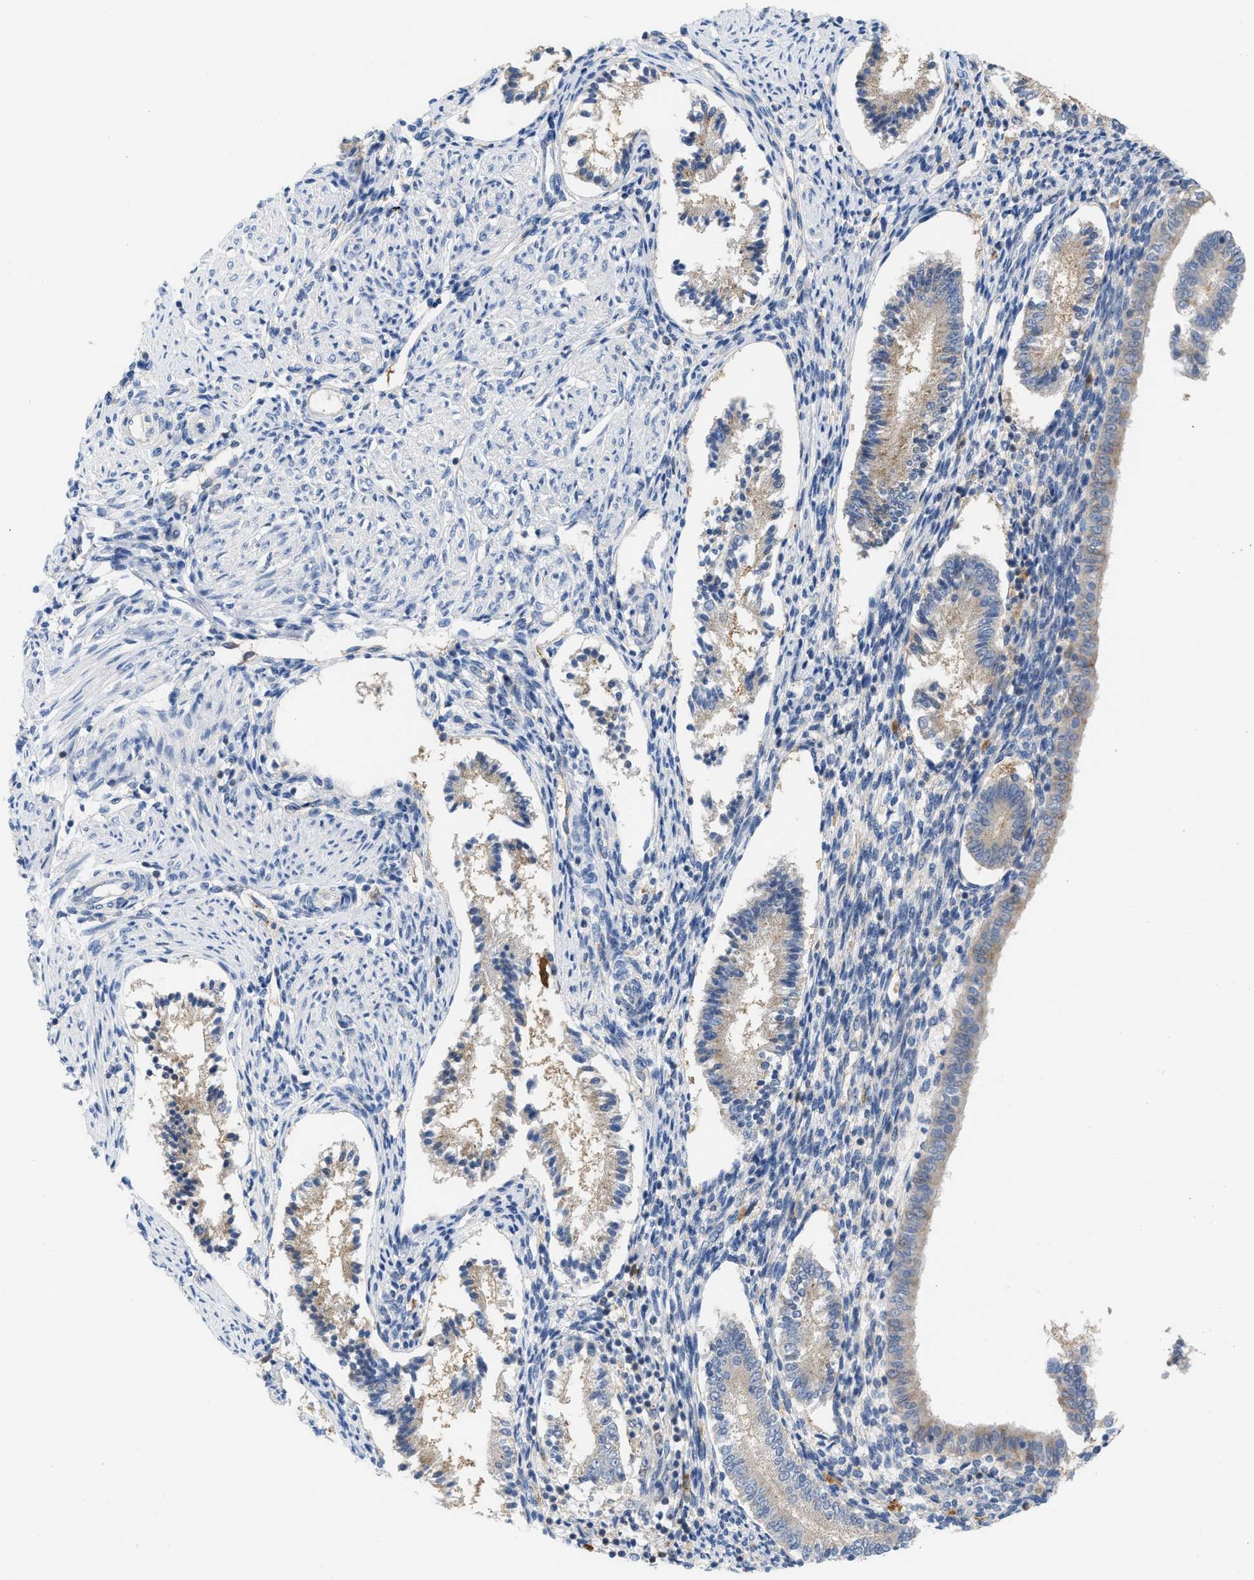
{"staining": {"intensity": "negative", "quantity": "none", "location": "none"}, "tissue": "endometrium", "cell_type": "Cells in endometrial stroma", "image_type": "normal", "snomed": [{"axis": "morphology", "description": "Normal tissue, NOS"}, {"axis": "topography", "description": "Endometrium"}], "caption": "DAB (3,3'-diaminobenzidine) immunohistochemical staining of benign endometrium shows no significant staining in cells in endometrial stroma.", "gene": "CSTB", "patient": {"sex": "female", "age": 42}}